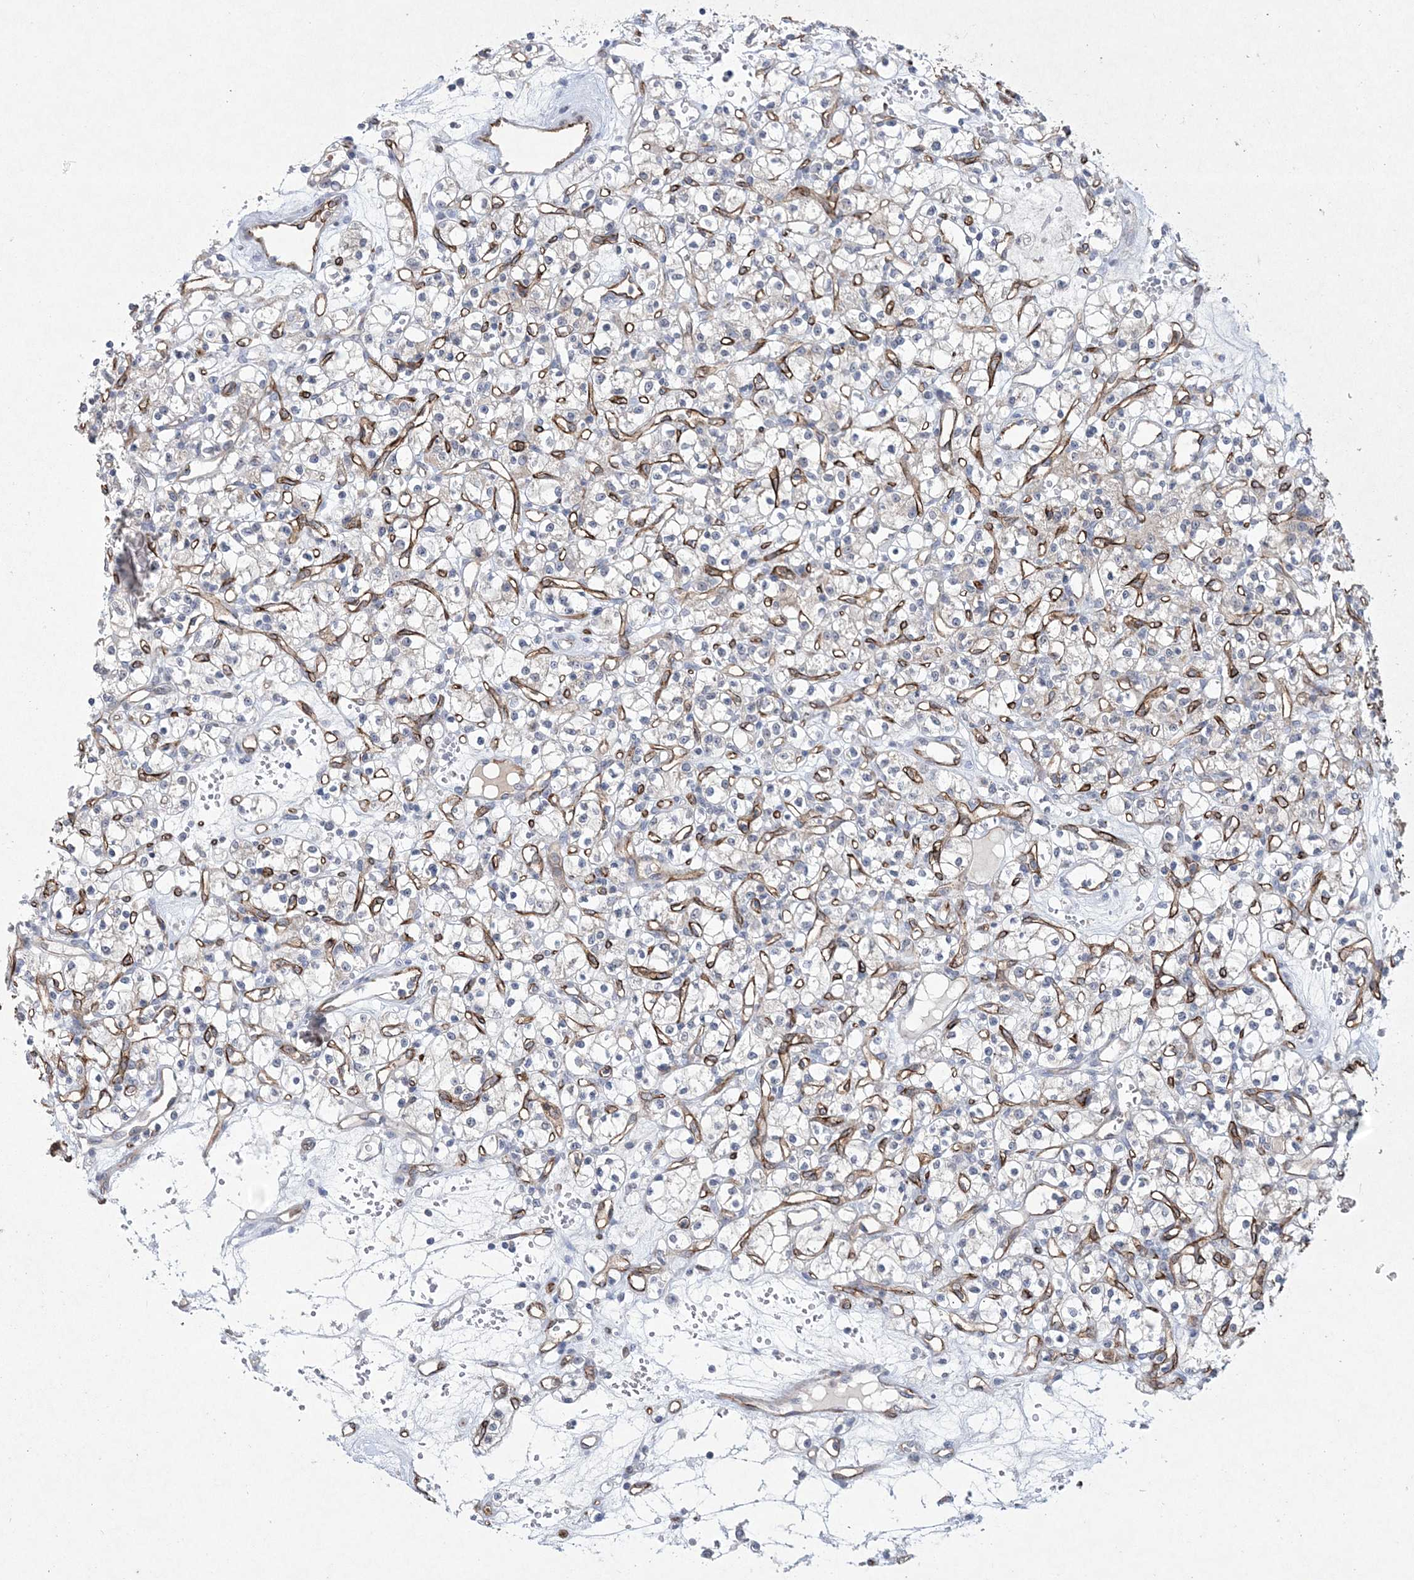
{"staining": {"intensity": "negative", "quantity": "none", "location": "none"}, "tissue": "renal cancer", "cell_type": "Tumor cells", "image_type": "cancer", "snomed": [{"axis": "morphology", "description": "Adenocarcinoma, NOS"}, {"axis": "topography", "description": "Kidney"}], "caption": "Tumor cells are negative for brown protein staining in renal cancer (adenocarcinoma). (DAB IHC, high magnification).", "gene": "DPCD", "patient": {"sex": "female", "age": 59}}